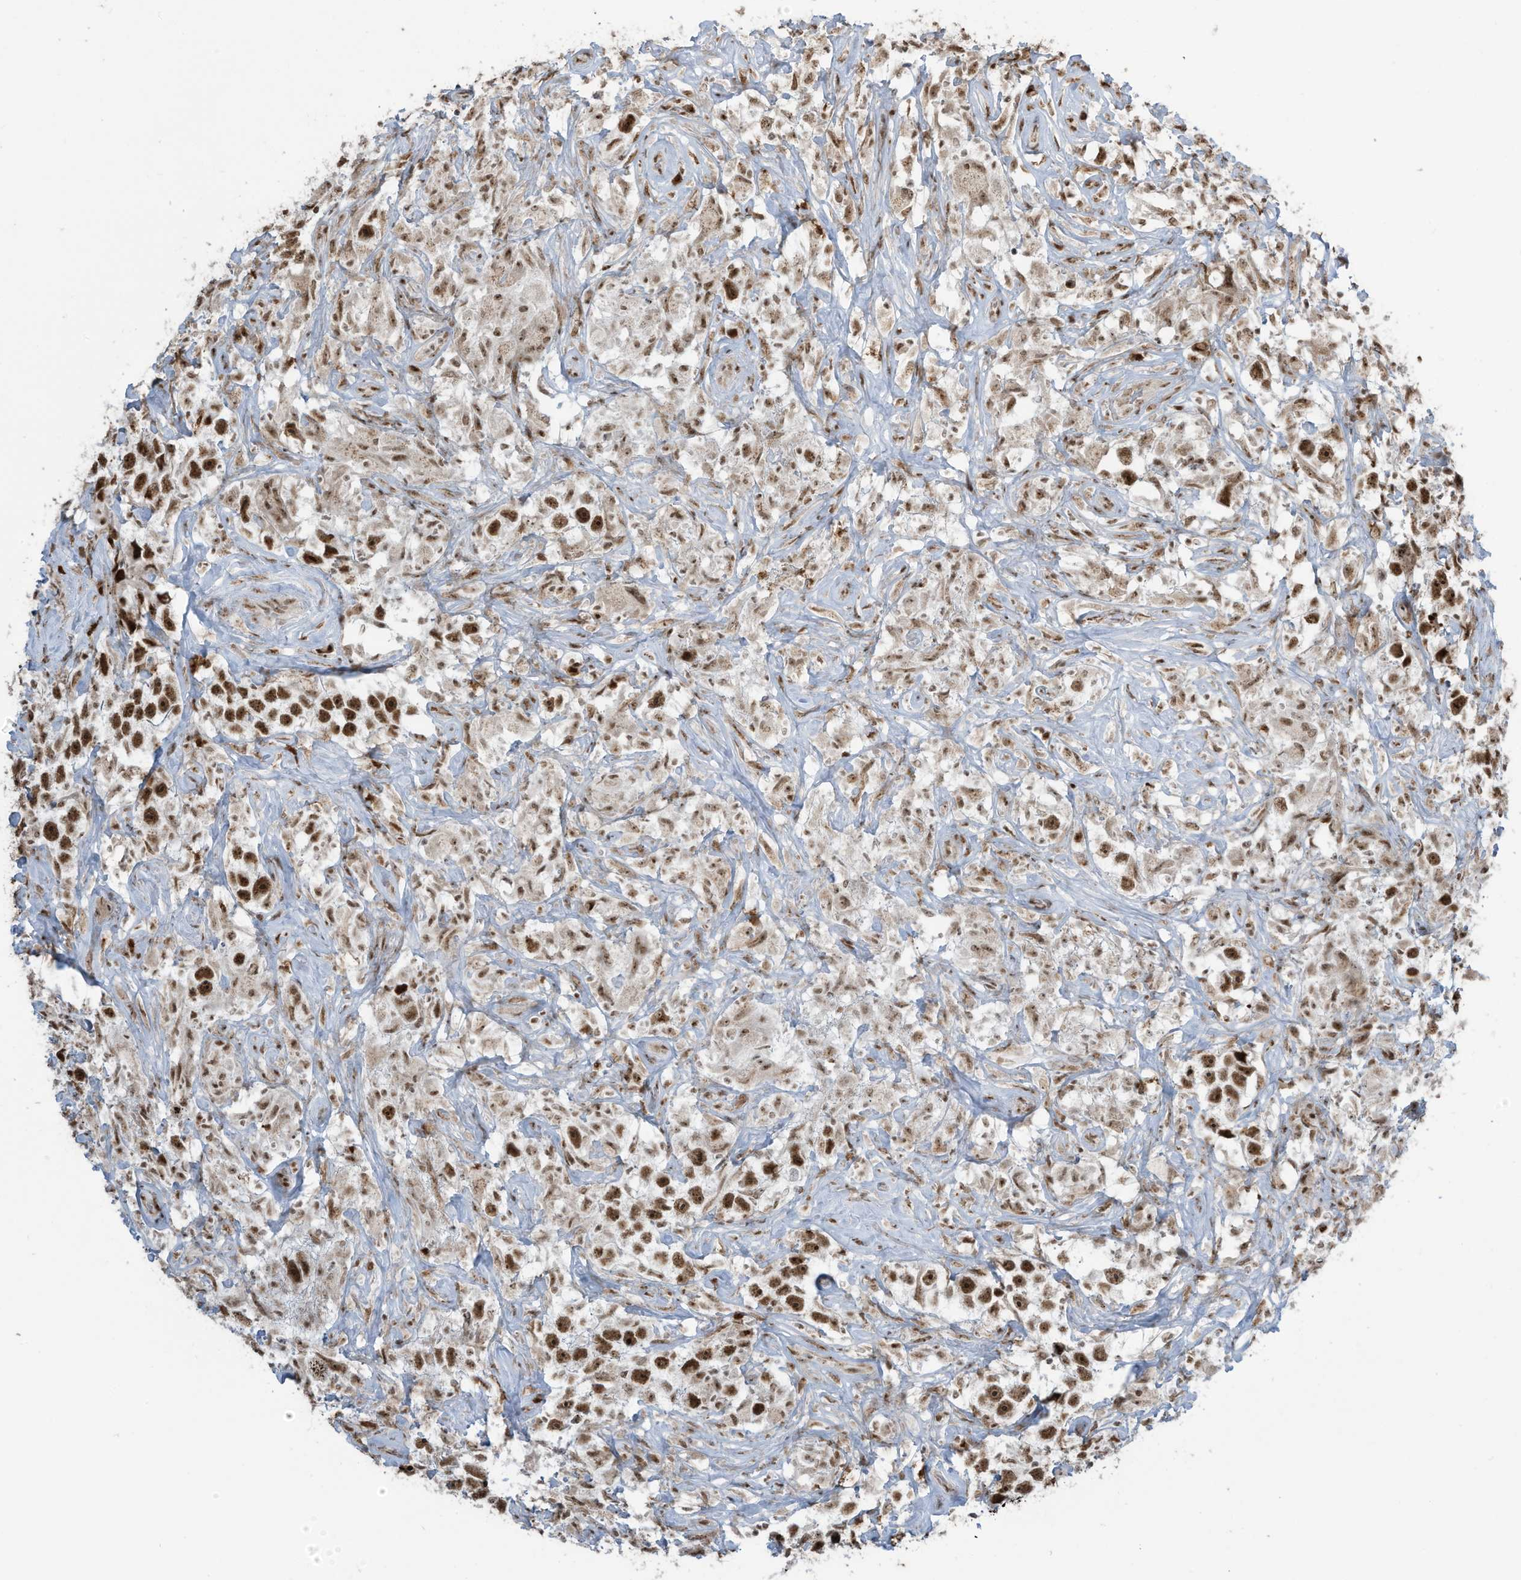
{"staining": {"intensity": "strong", "quantity": ">75%", "location": "nuclear"}, "tissue": "testis cancer", "cell_type": "Tumor cells", "image_type": "cancer", "snomed": [{"axis": "morphology", "description": "Seminoma, NOS"}, {"axis": "topography", "description": "Testis"}], "caption": "Testis seminoma tissue displays strong nuclear expression in about >75% of tumor cells, visualized by immunohistochemistry.", "gene": "LBH", "patient": {"sex": "male", "age": 49}}